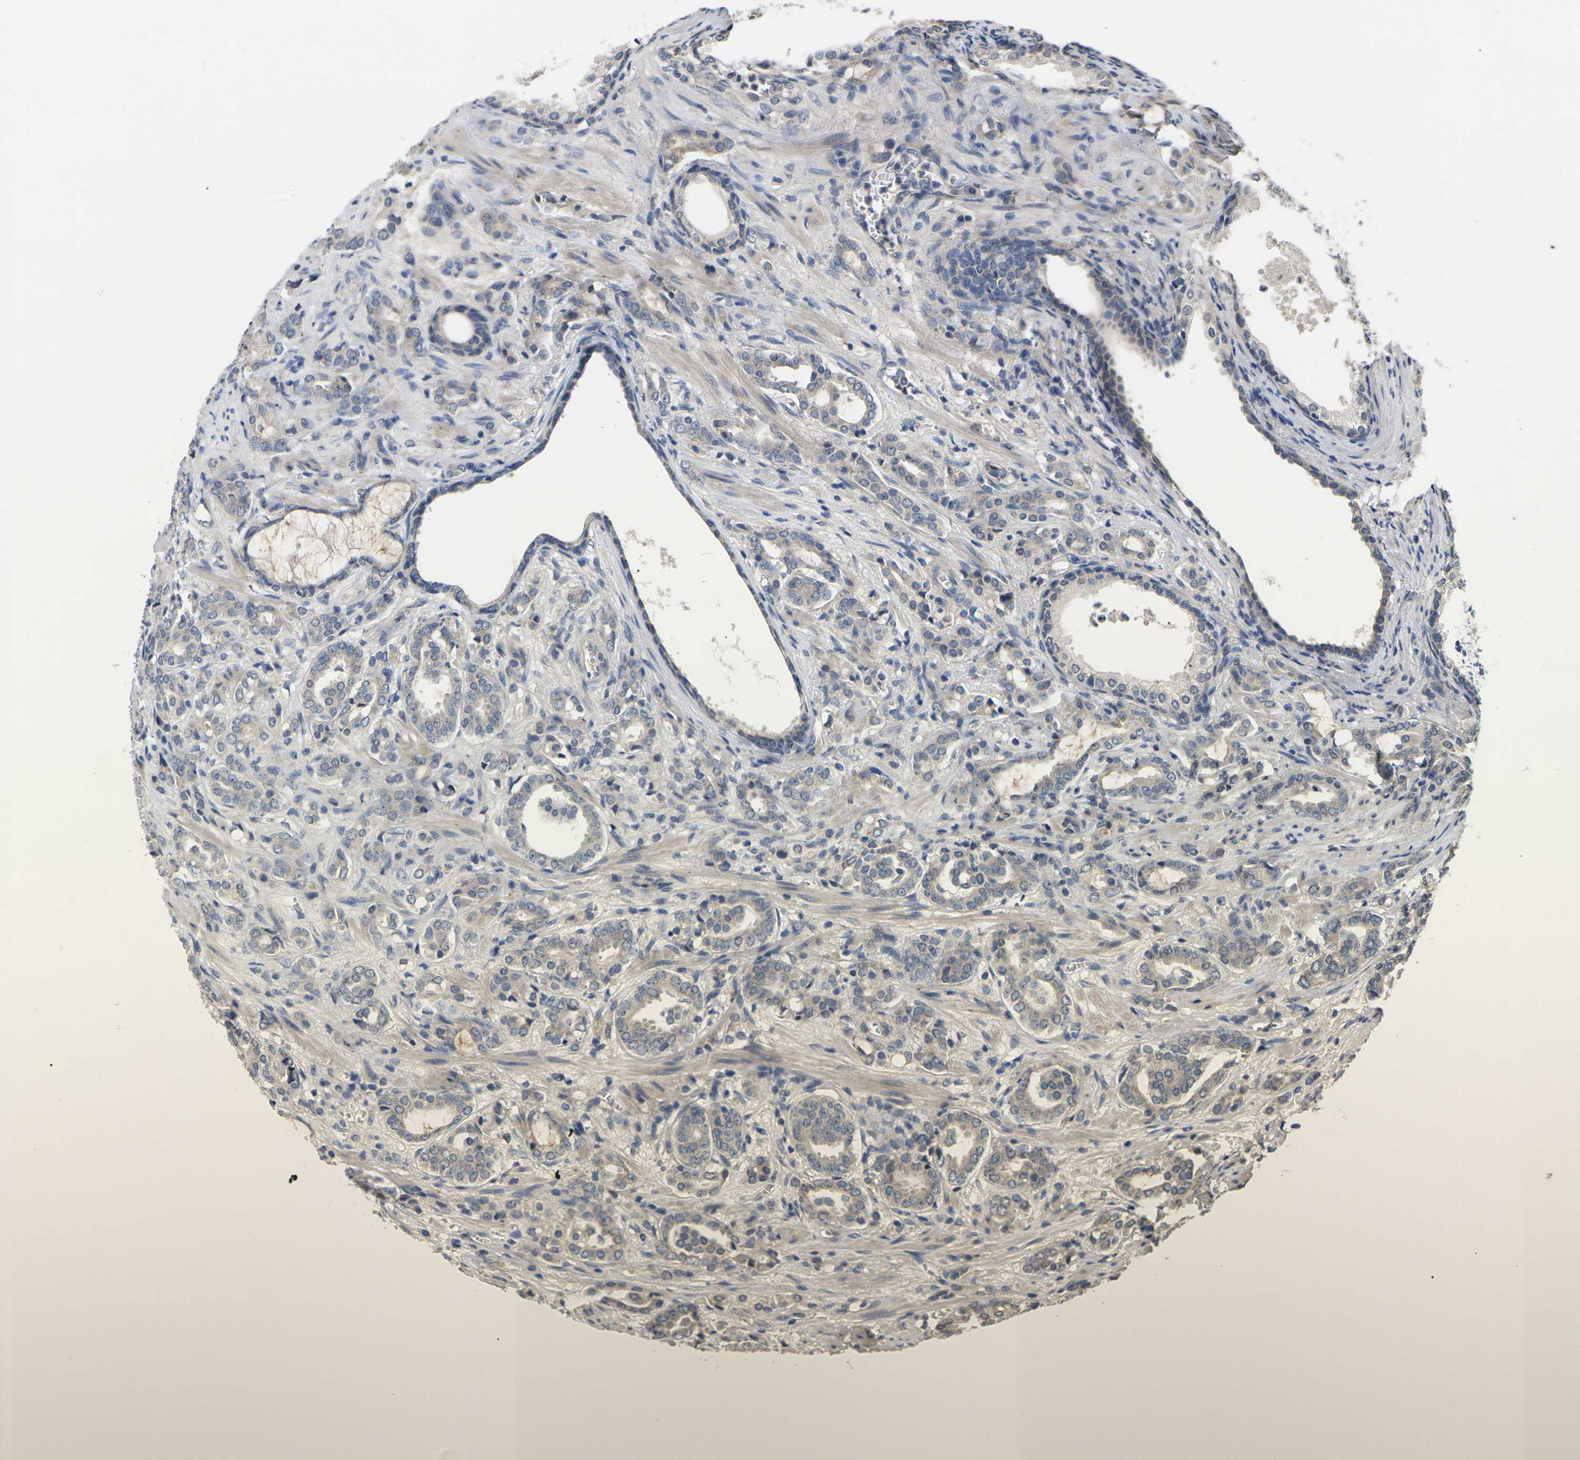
{"staining": {"intensity": "negative", "quantity": "none", "location": "none"}, "tissue": "prostate cancer", "cell_type": "Tumor cells", "image_type": "cancer", "snomed": [{"axis": "morphology", "description": "Adenocarcinoma, High grade"}, {"axis": "topography", "description": "Prostate"}], "caption": "There is no significant staining in tumor cells of high-grade adenocarcinoma (prostate).", "gene": "SLC2A2", "patient": {"sex": "male", "age": 64}}